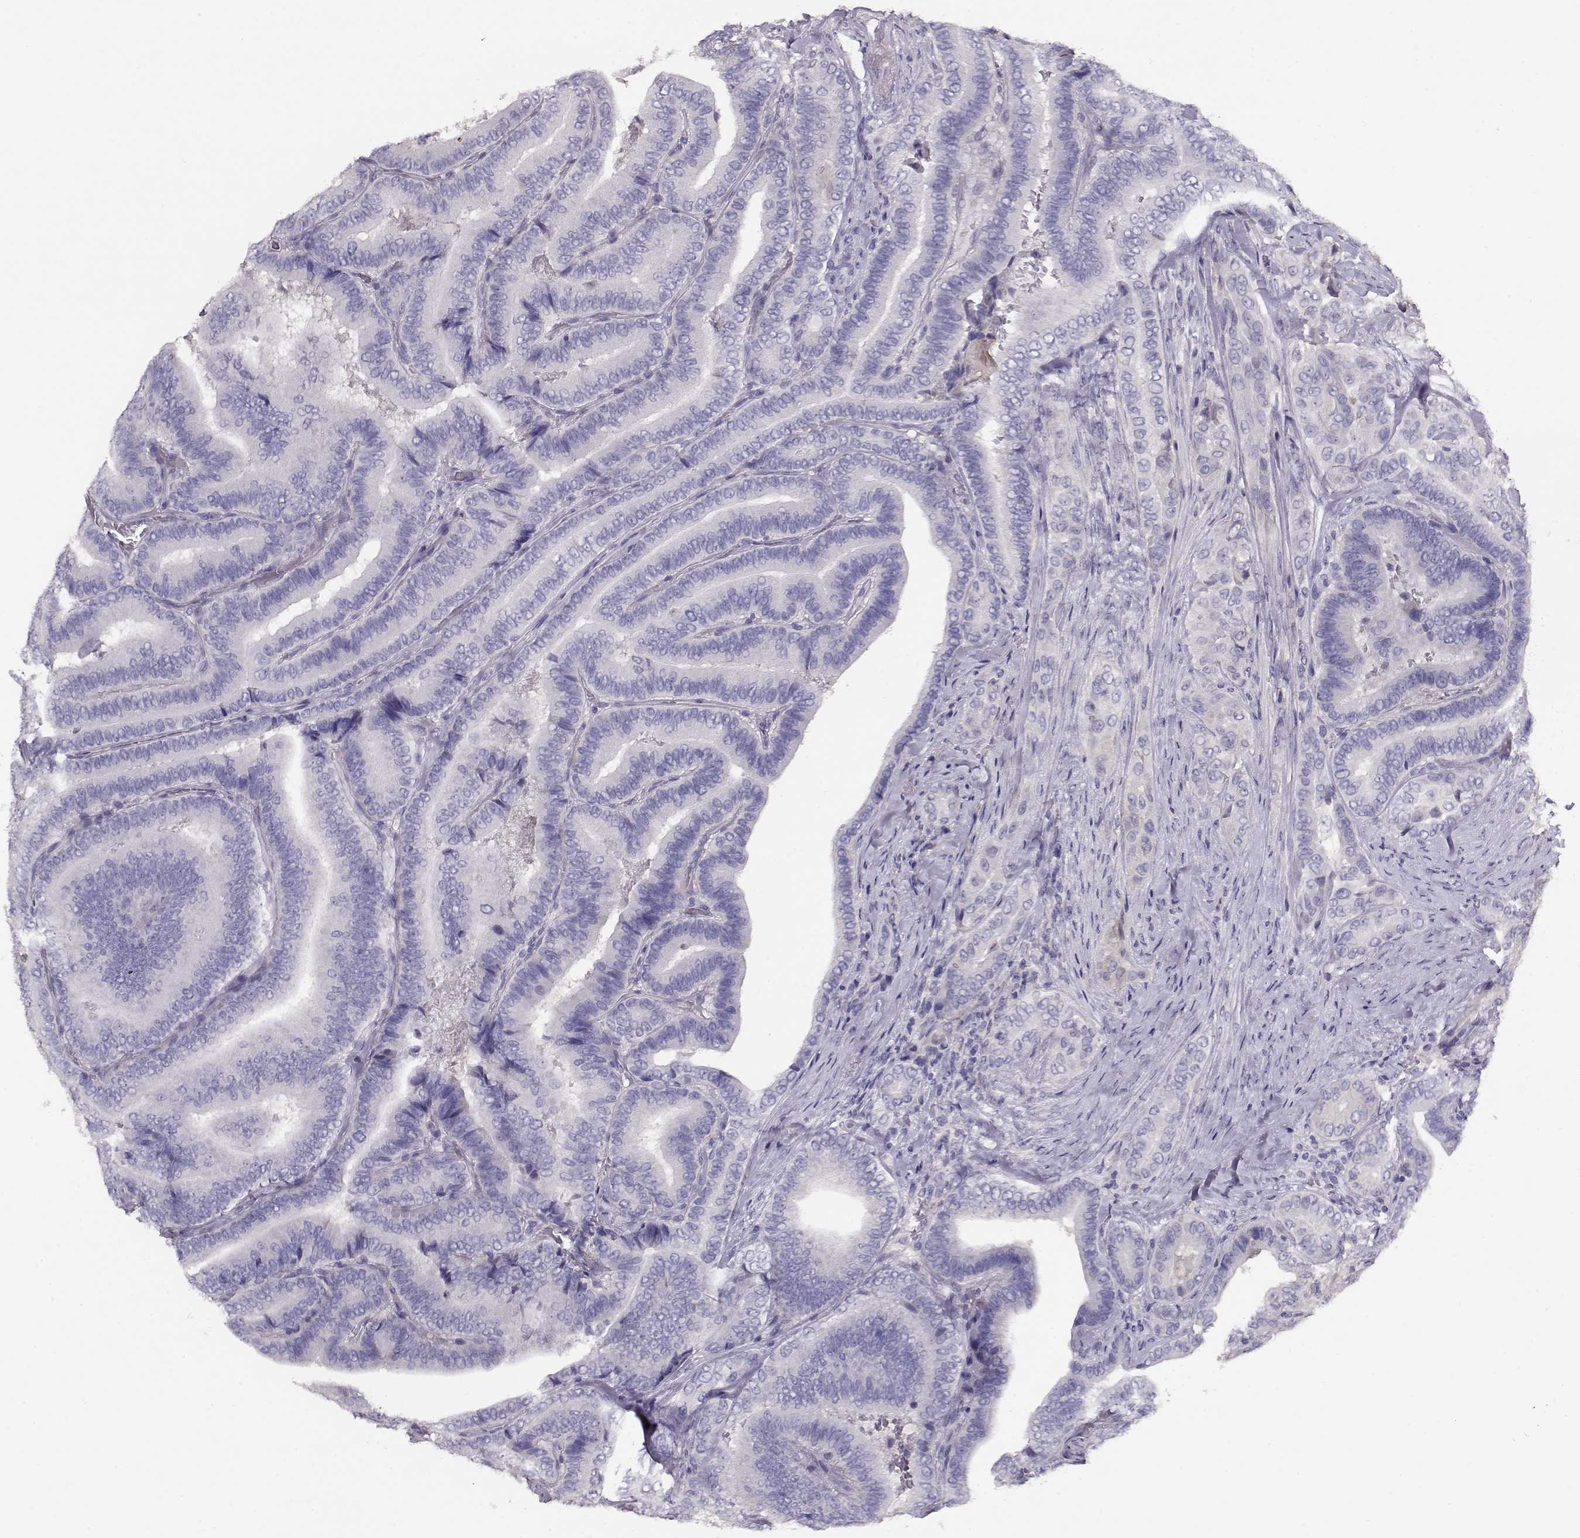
{"staining": {"intensity": "negative", "quantity": "none", "location": "none"}, "tissue": "thyroid cancer", "cell_type": "Tumor cells", "image_type": "cancer", "snomed": [{"axis": "morphology", "description": "Papillary adenocarcinoma, NOS"}, {"axis": "topography", "description": "Thyroid gland"}], "caption": "Immunohistochemistry (IHC) of thyroid papillary adenocarcinoma exhibits no staining in tumor cells.", "gene": "NDRG4", "patient": {"sex": "male", "age": 61}}